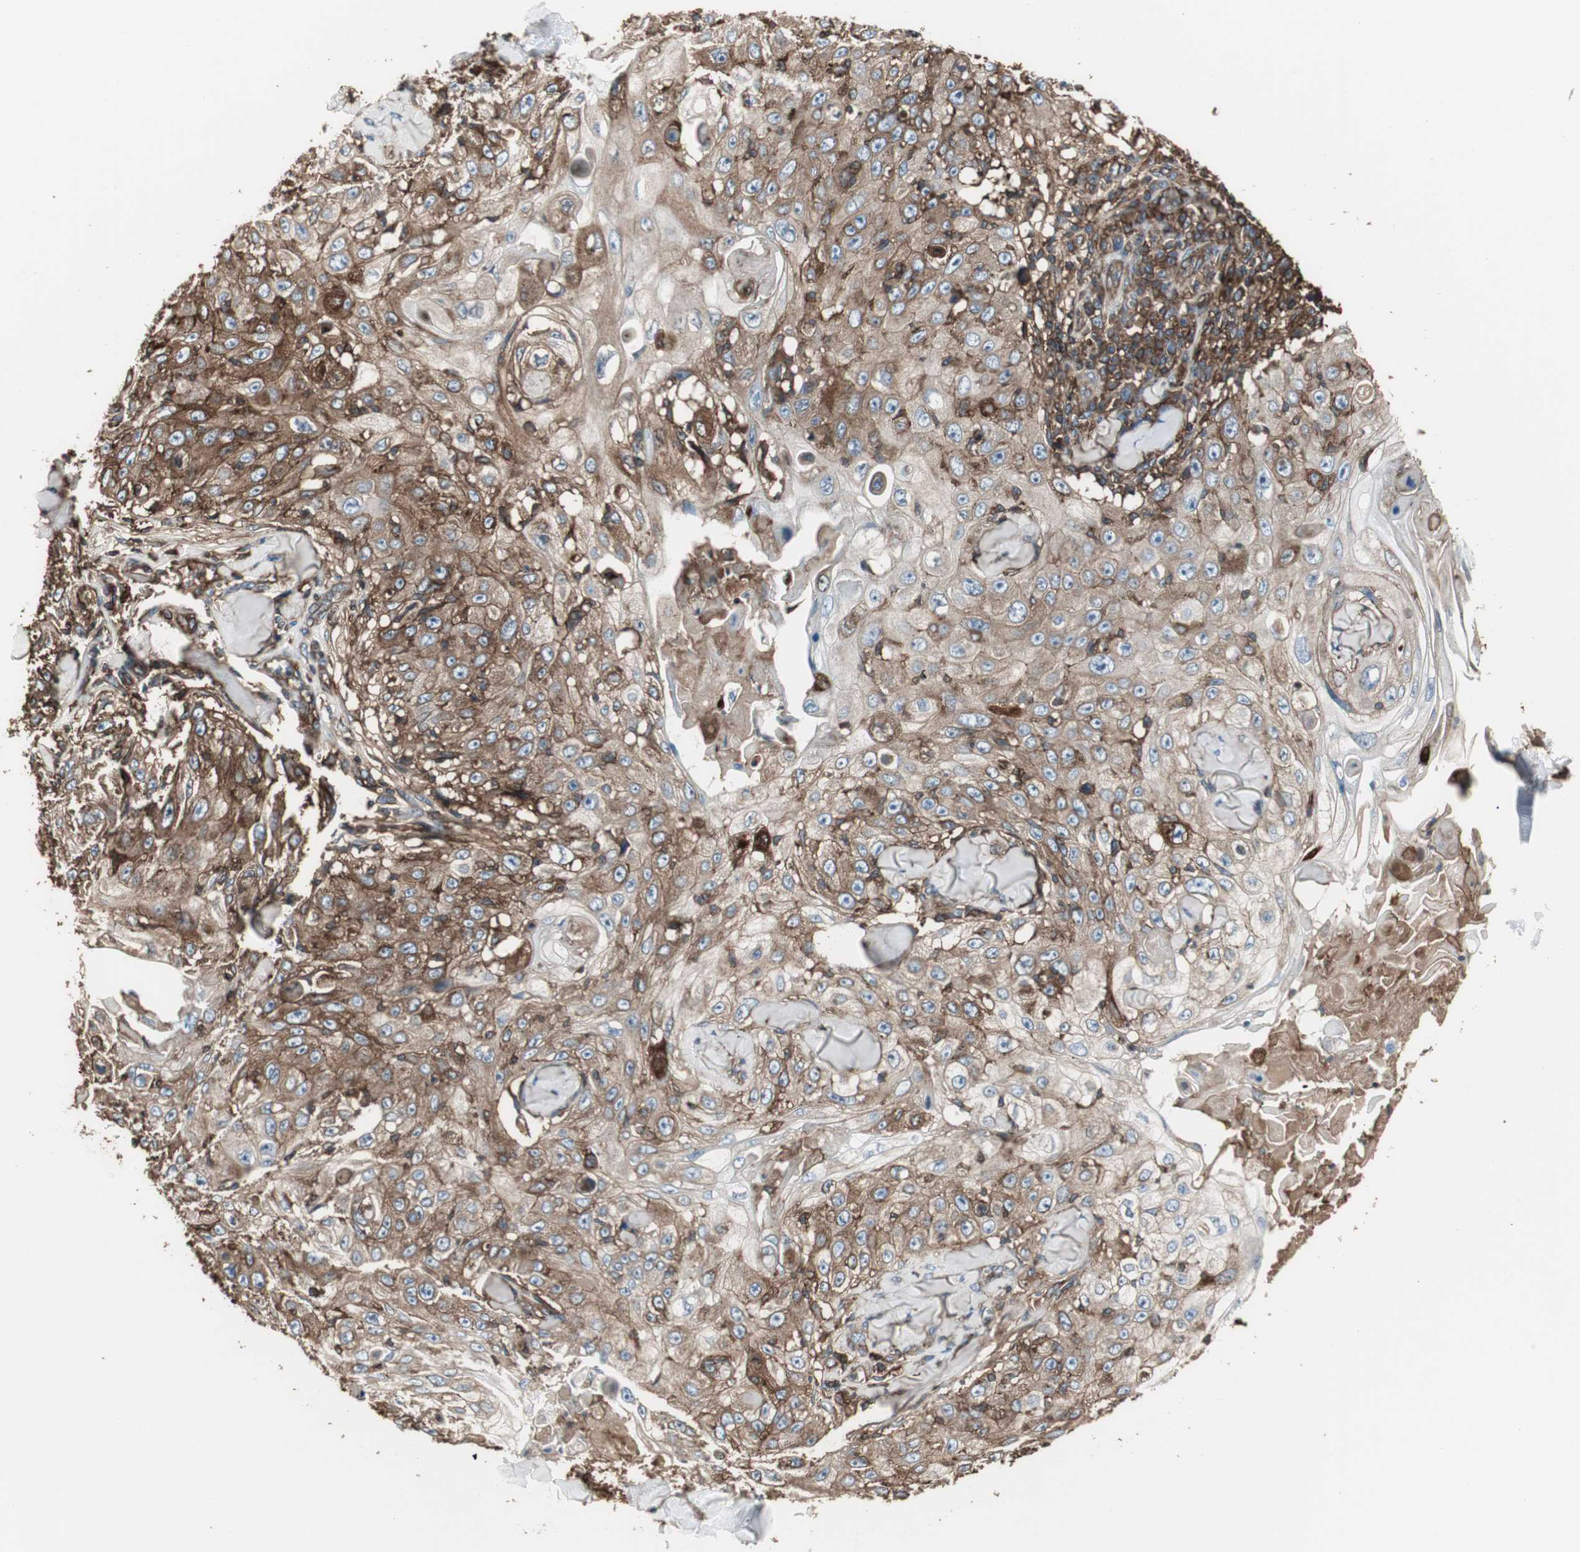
{"staining": {"intensity": "strong", "quantity": ">75%", "location": "cytoplasmic/membranous"}, "tissue": "skin cancer", "cell_type": "Tumor cells", "image_type": "cancer", "snomed": [{"axis": "morphology", "description": "Squamous cell carcinoma, NOS"}, {"axis": "topography", "description": "Skin"}], "caption": "Brown immunohistochemical staining in squamous cell carcinoma (skin) shows strong cytoplasmic/membranous staining in about >75% of tumor cells.", "gene": "B2M", "patient": {"sex": "male", "age": 86}}